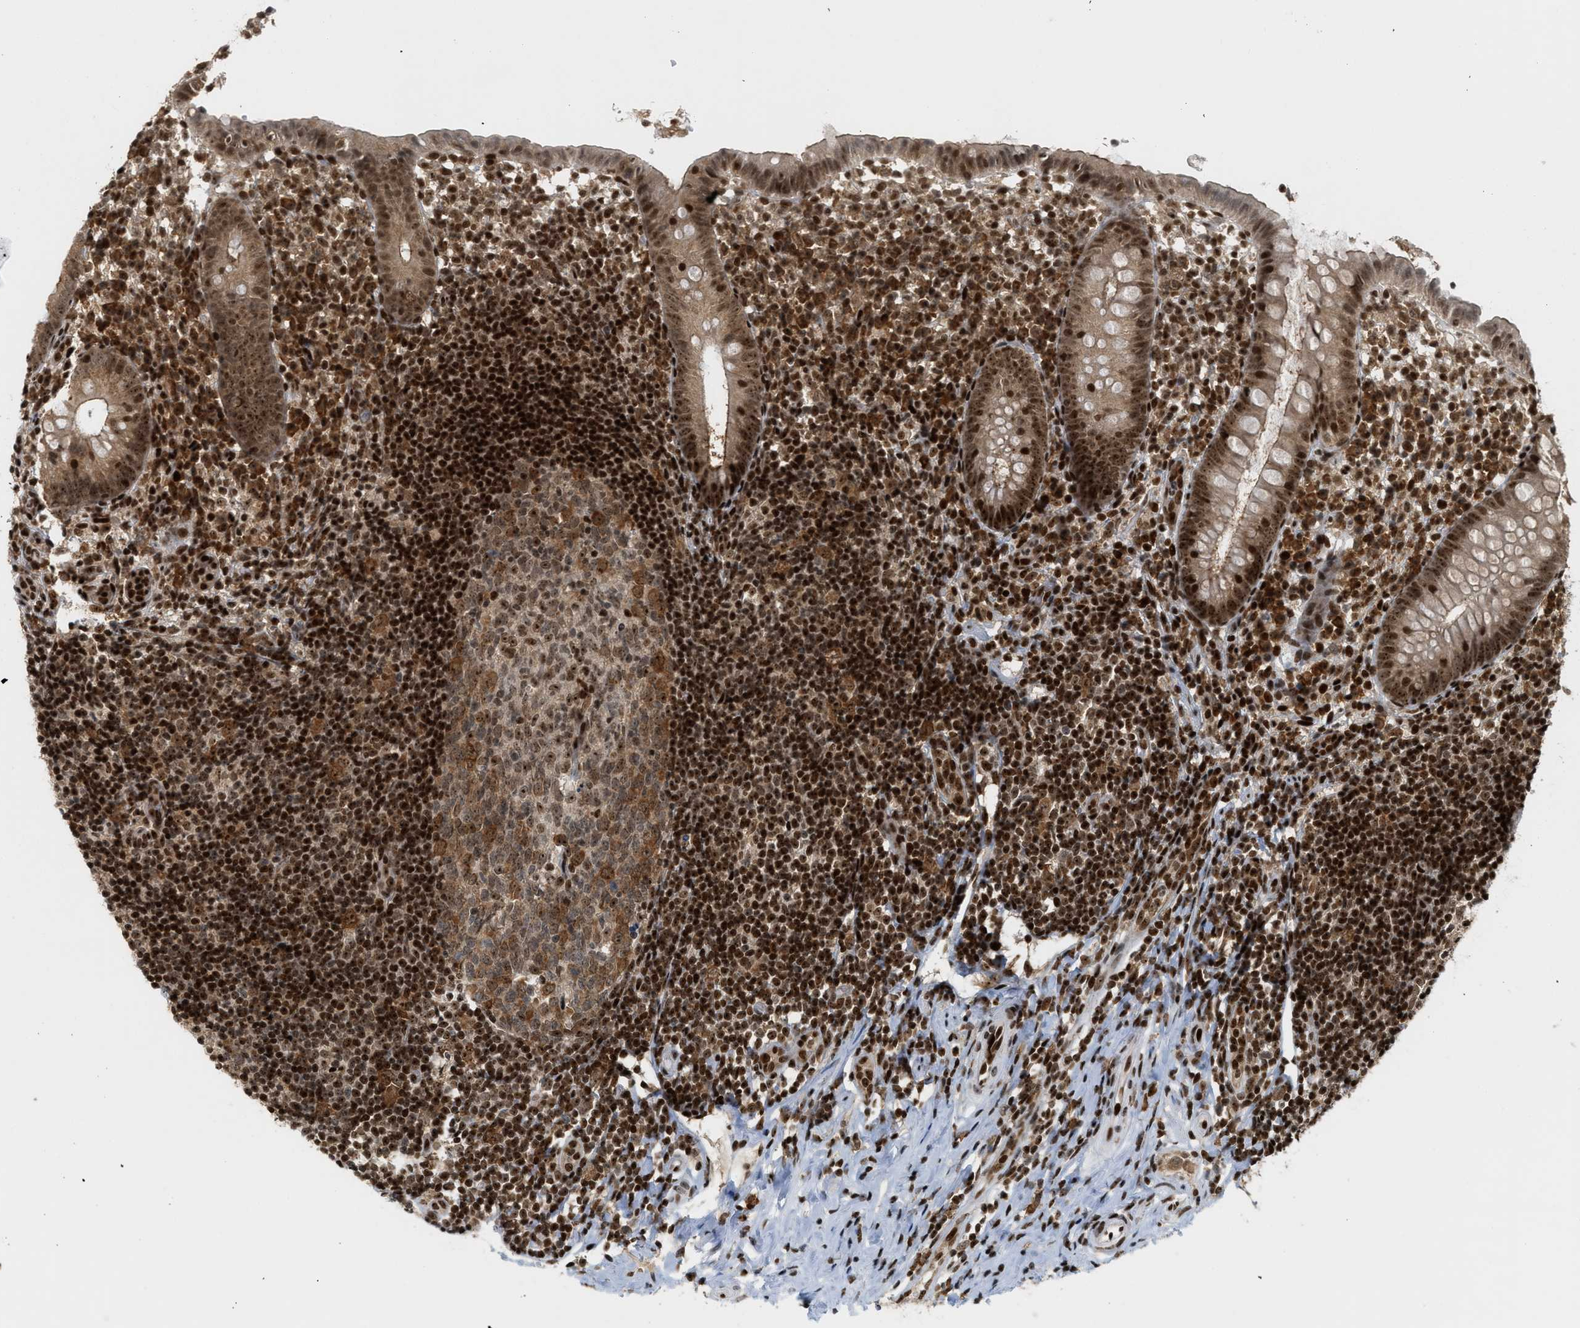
{"staining": {"intensity": "moderate", "quantity": ">75%", "location": "cytoplasmic/membranous,nuclear"}, "tissue": "appendix", "cell_type": "Glandular cells", "image_type": "normal", "snomed": [{"axis": "morphology", "description": "Normal tissue, NOS"}, {"axis": "topography", "description": "Appendix"}], "caption": "IHC histopathology image of normal appendix stained for a protein (brown), which displays medium levels of moderate cytoplasmic/membranous,nuclear staining in about >75% of glandular cells.", "gene": "ZNF22", "patient": {"sex": "female", "age": 20}}